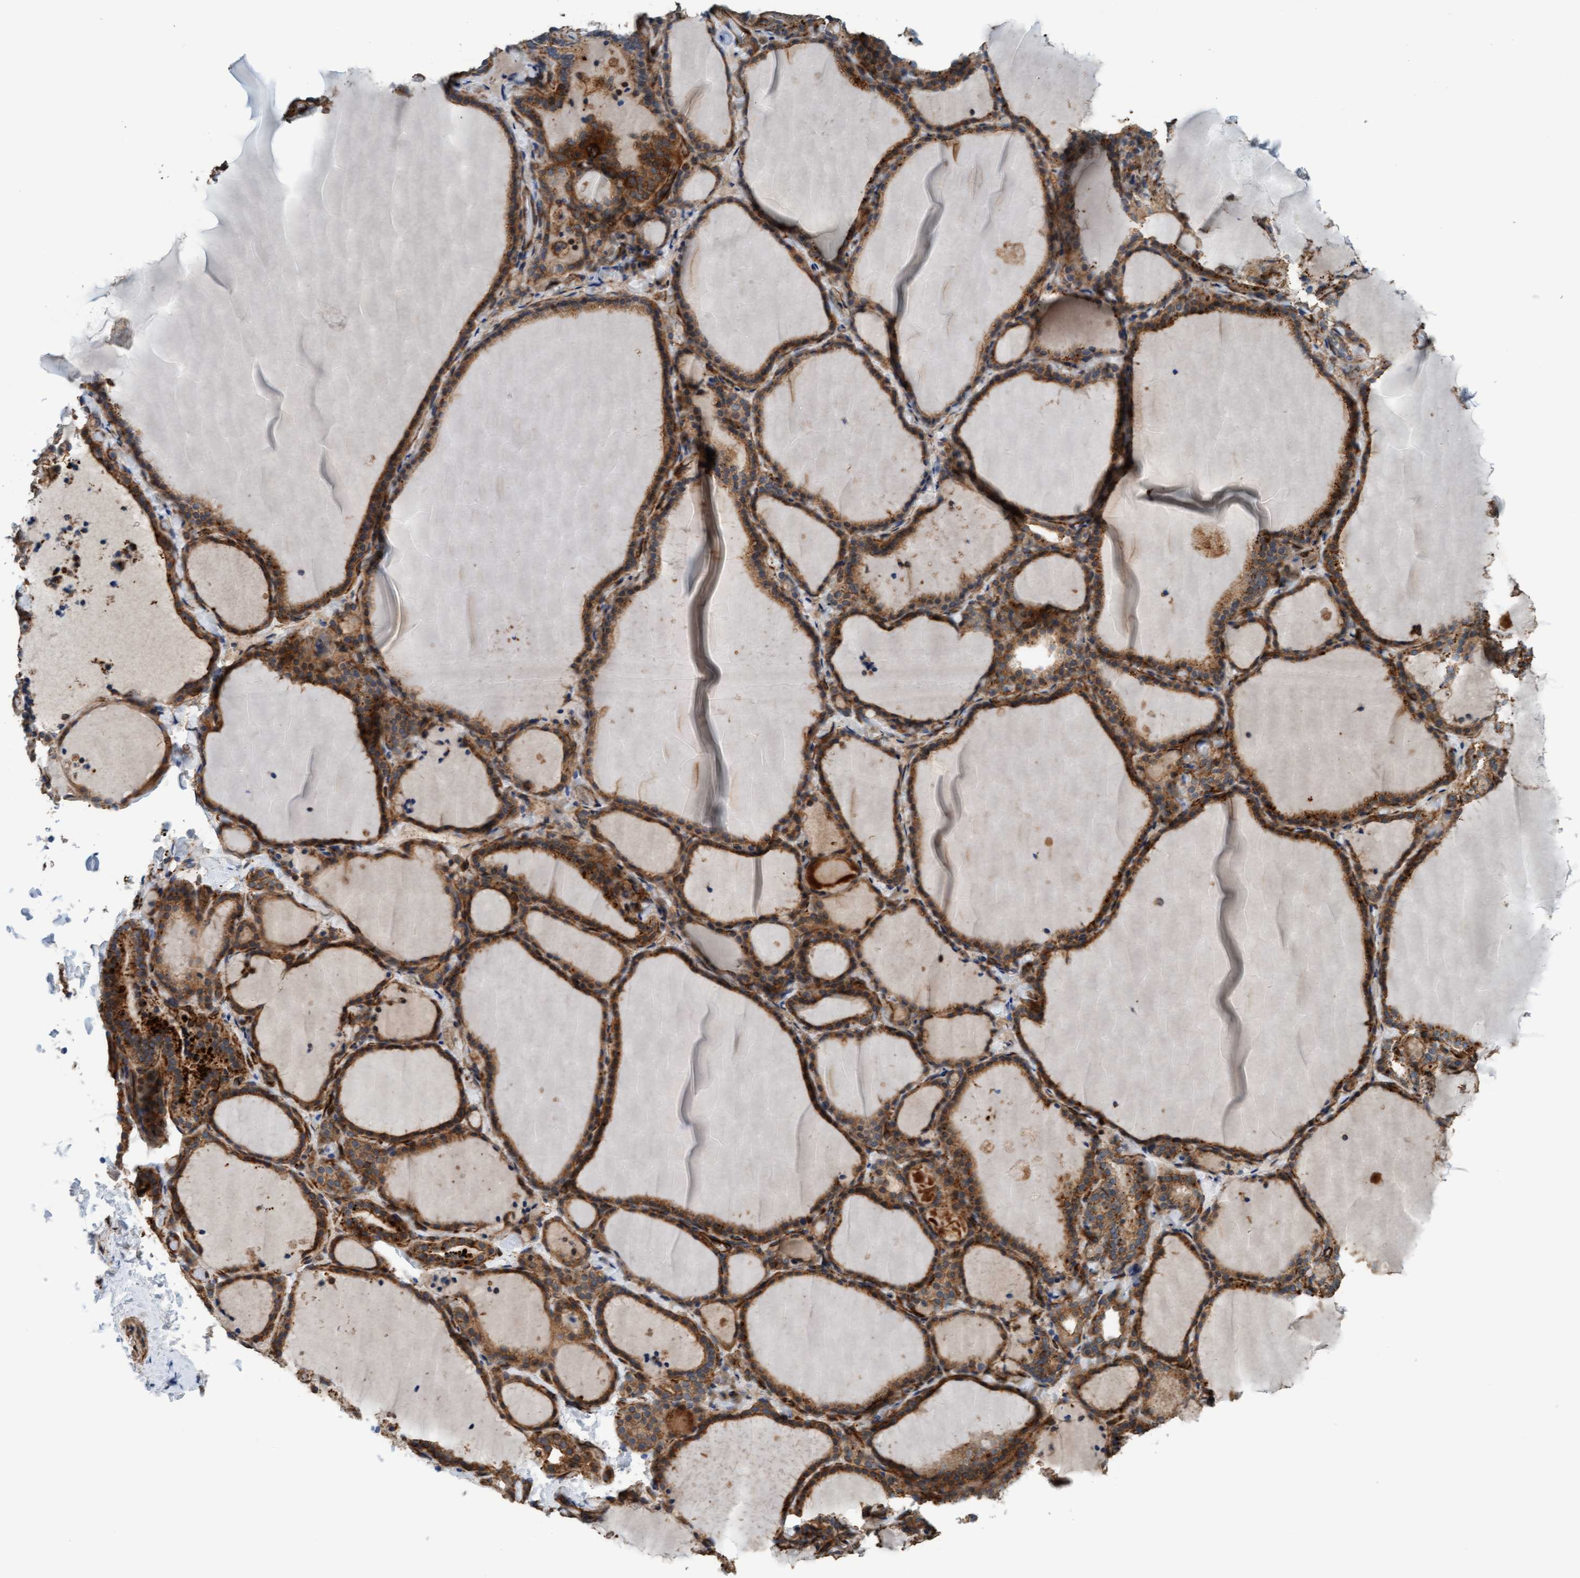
{"staining": {"intensity": "moderate", "quantity": ">75%", "location": "cytoplasmic/membranous"}, "tissue": "thyroid gland", "cell_type": "Glandular cells", "image_type": "normal", "snomed": [{"axis": "morphology", "description": "Normal tissue, NOS"}, {"axis": "topography", "description": "Thyroid gland"}], "caption": "Glandular cells reveal medium levels of moderate cytoplasmic/membranous expression in approximately >75% of cells in normal human thyroid gland.", "gene": "STXBP4", "patient": {"sex": "female", "age": 22}}